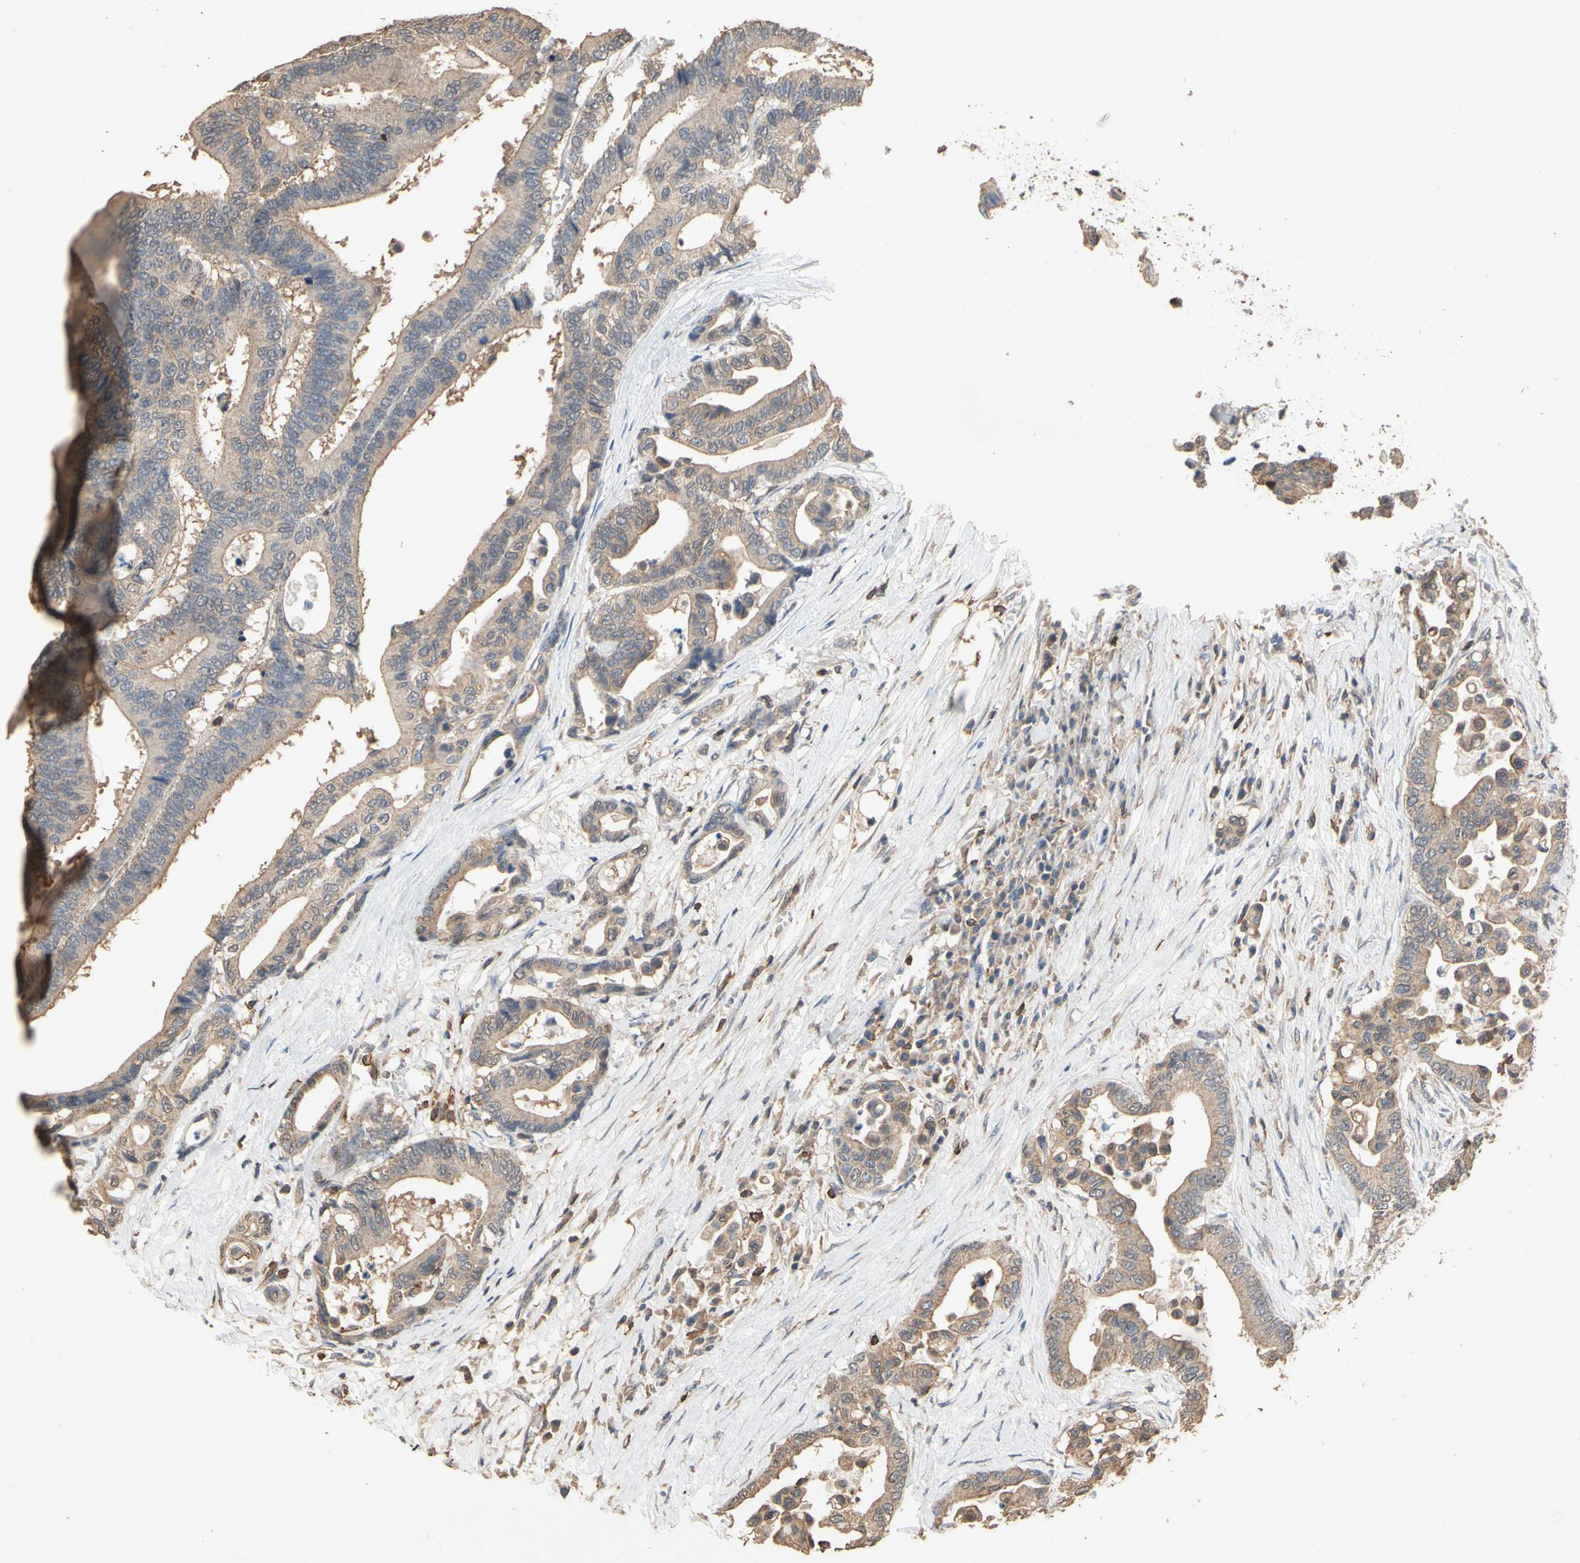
{"staining": {"intensity": "weak", "quantity": ">75%", "location": "cytoplasmic/membranous"}, "tissue": "colorectal cancer", "cell_type": "Tumor cells", "image_type": "cancer", "snomed": [{"axis": "morphology", "description": "Normal tissue, NOS"}, {"axis": "morphology", "description": "Adenocarcinoma, NOS"}, {"axis": "topography", "description": "Colon"}], "caption": "Human colorectal cancer stained with a protein marker demonstrates weak staining in tumor cells.", "gene": "MAP3K10", "patient": {"sex": "male", "age": 82}}